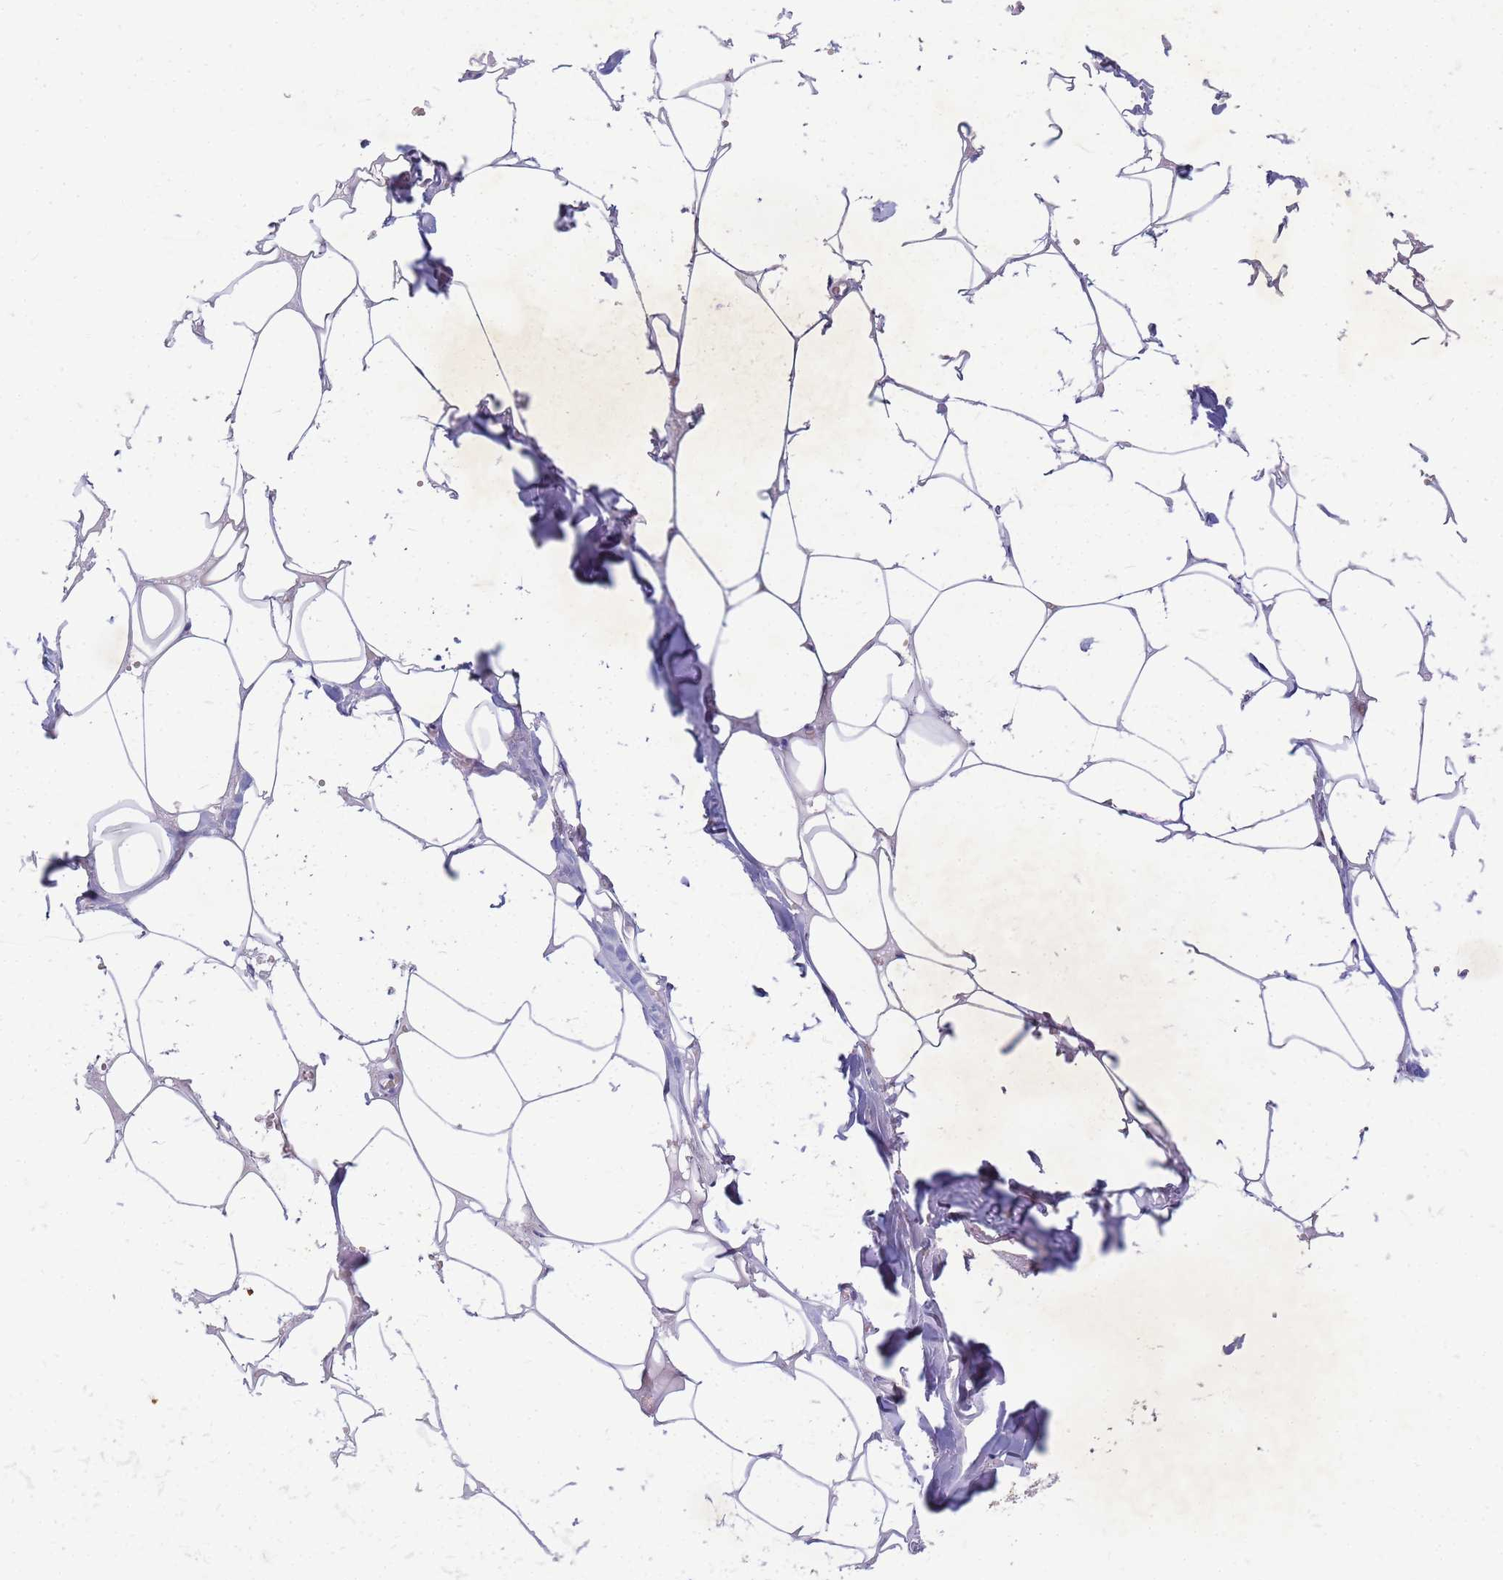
{"staining": {"intensity": "negative", "quantity": "none", "location": "none"}, "tissue": "adipose tissue", "cell_type": "Adipocytes", "image_type": "normal", "snomed": [{"axis": "morphology", "description": "Normal tissue, NOS"}, {"axis": "topography", "description": "Salivary gland"}, {"axis": "topography", "description": "Peripheral nerve tissue"}], "caption": "Normal adipose tissue was stained to show a protein in brown. There is no significant staining in adipocytes.", "gene": "B3GNT8", "patient": {"sex": "male", "age": 38}}